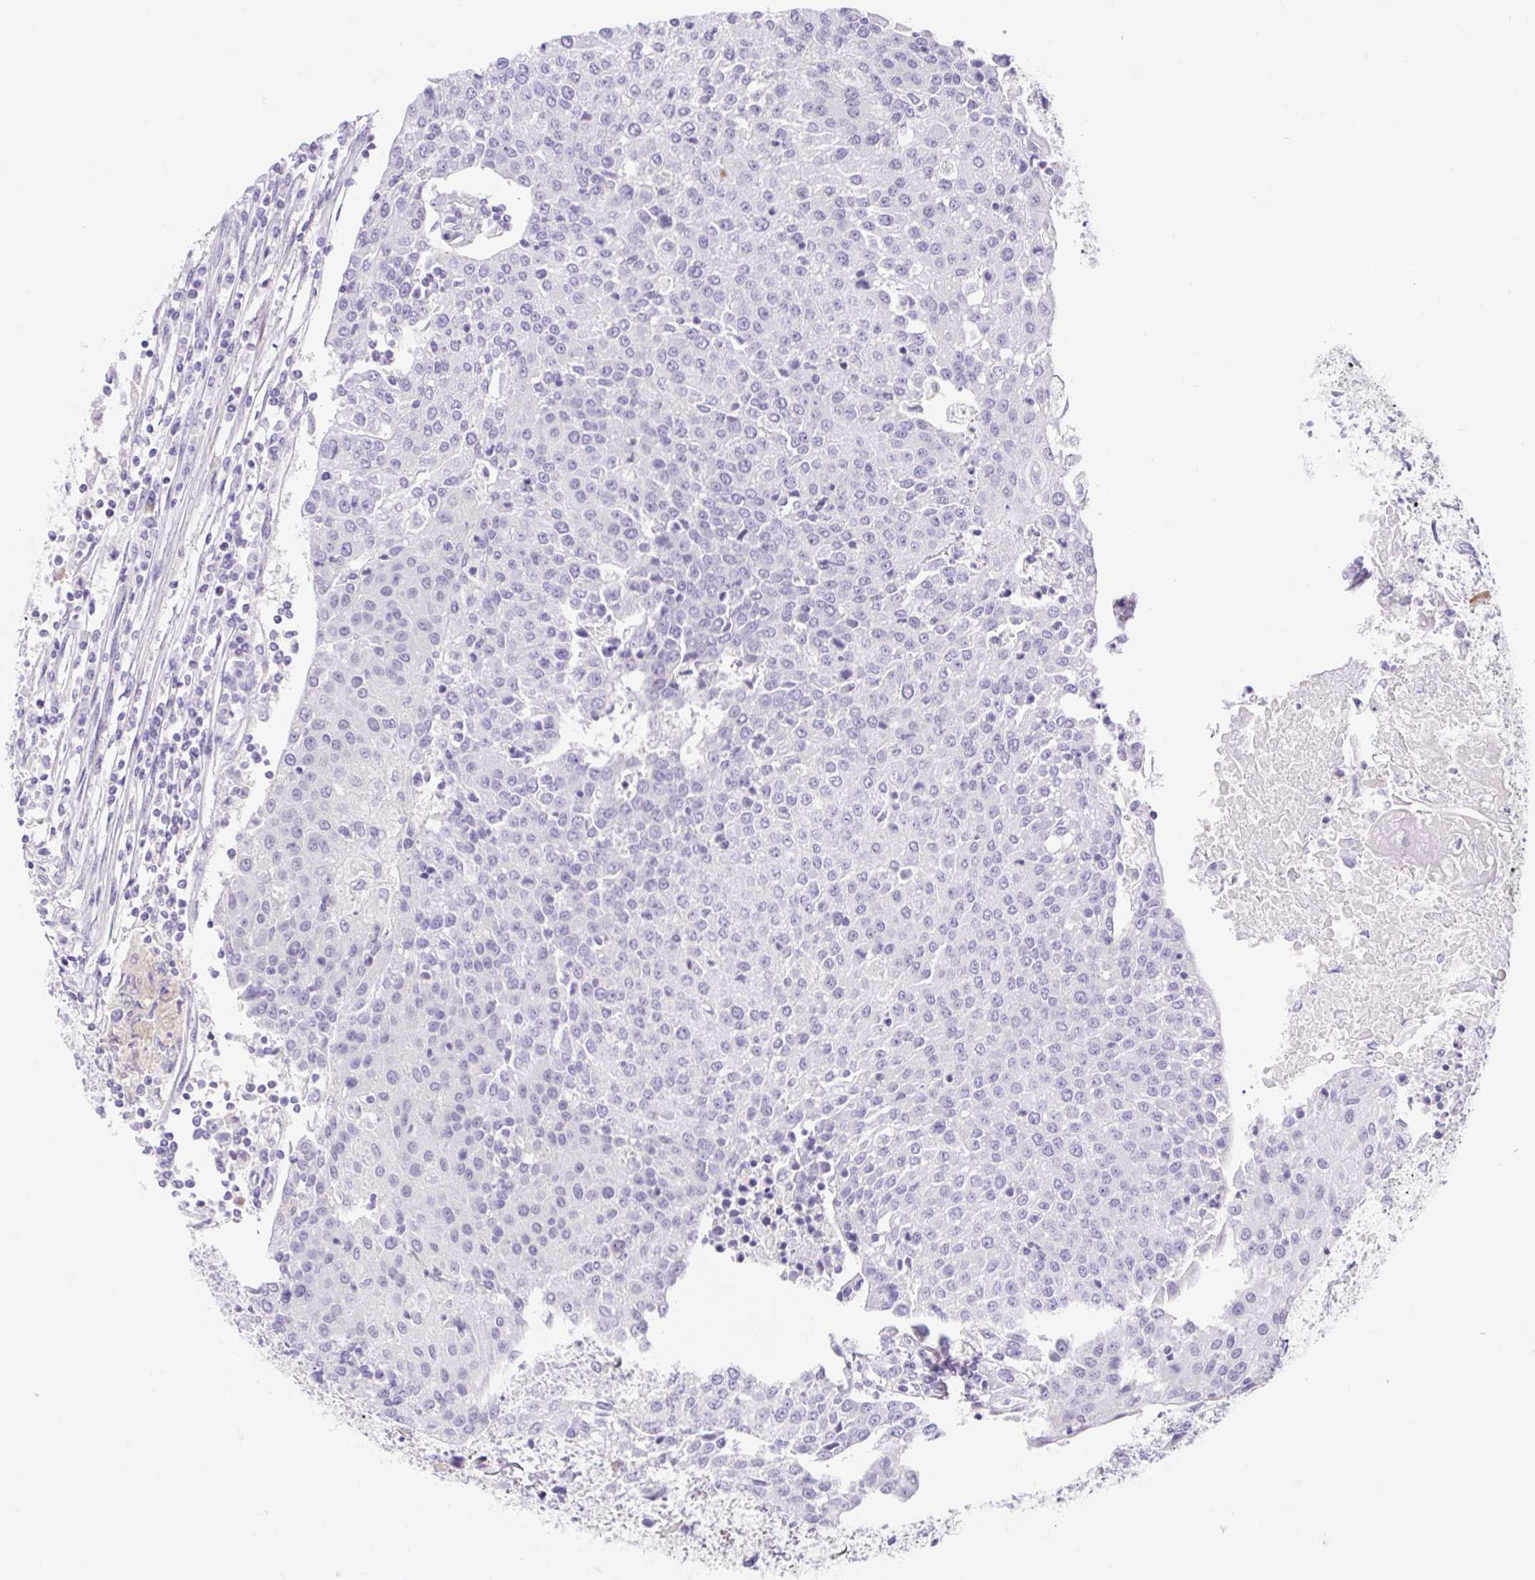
{"staining": {"intensity": "negative", "quantity": "none", "location": "none"}, "tissue": "urothelial cancer", "cell_type": "Tumor cells", "image_type": "cancer", "snomed": [{"axis": "morphology", "description": "Urothelial carcinoma, High grade"}, {"axis": "topography", "description": "Urinary bladder"}], "caption": "Immunohistochemistry (IHC) histopathology image of neoplastic tissue: urothelial cancer stained with DAB (3,3'-diaminobenzidine) reveals no significant protein positivity in tumor cells. (DAB IHC visualized using brightfield microscopy, high magnification).", "gene": "SLC28A1", "patient": {"sex": "female", "age": 85}}